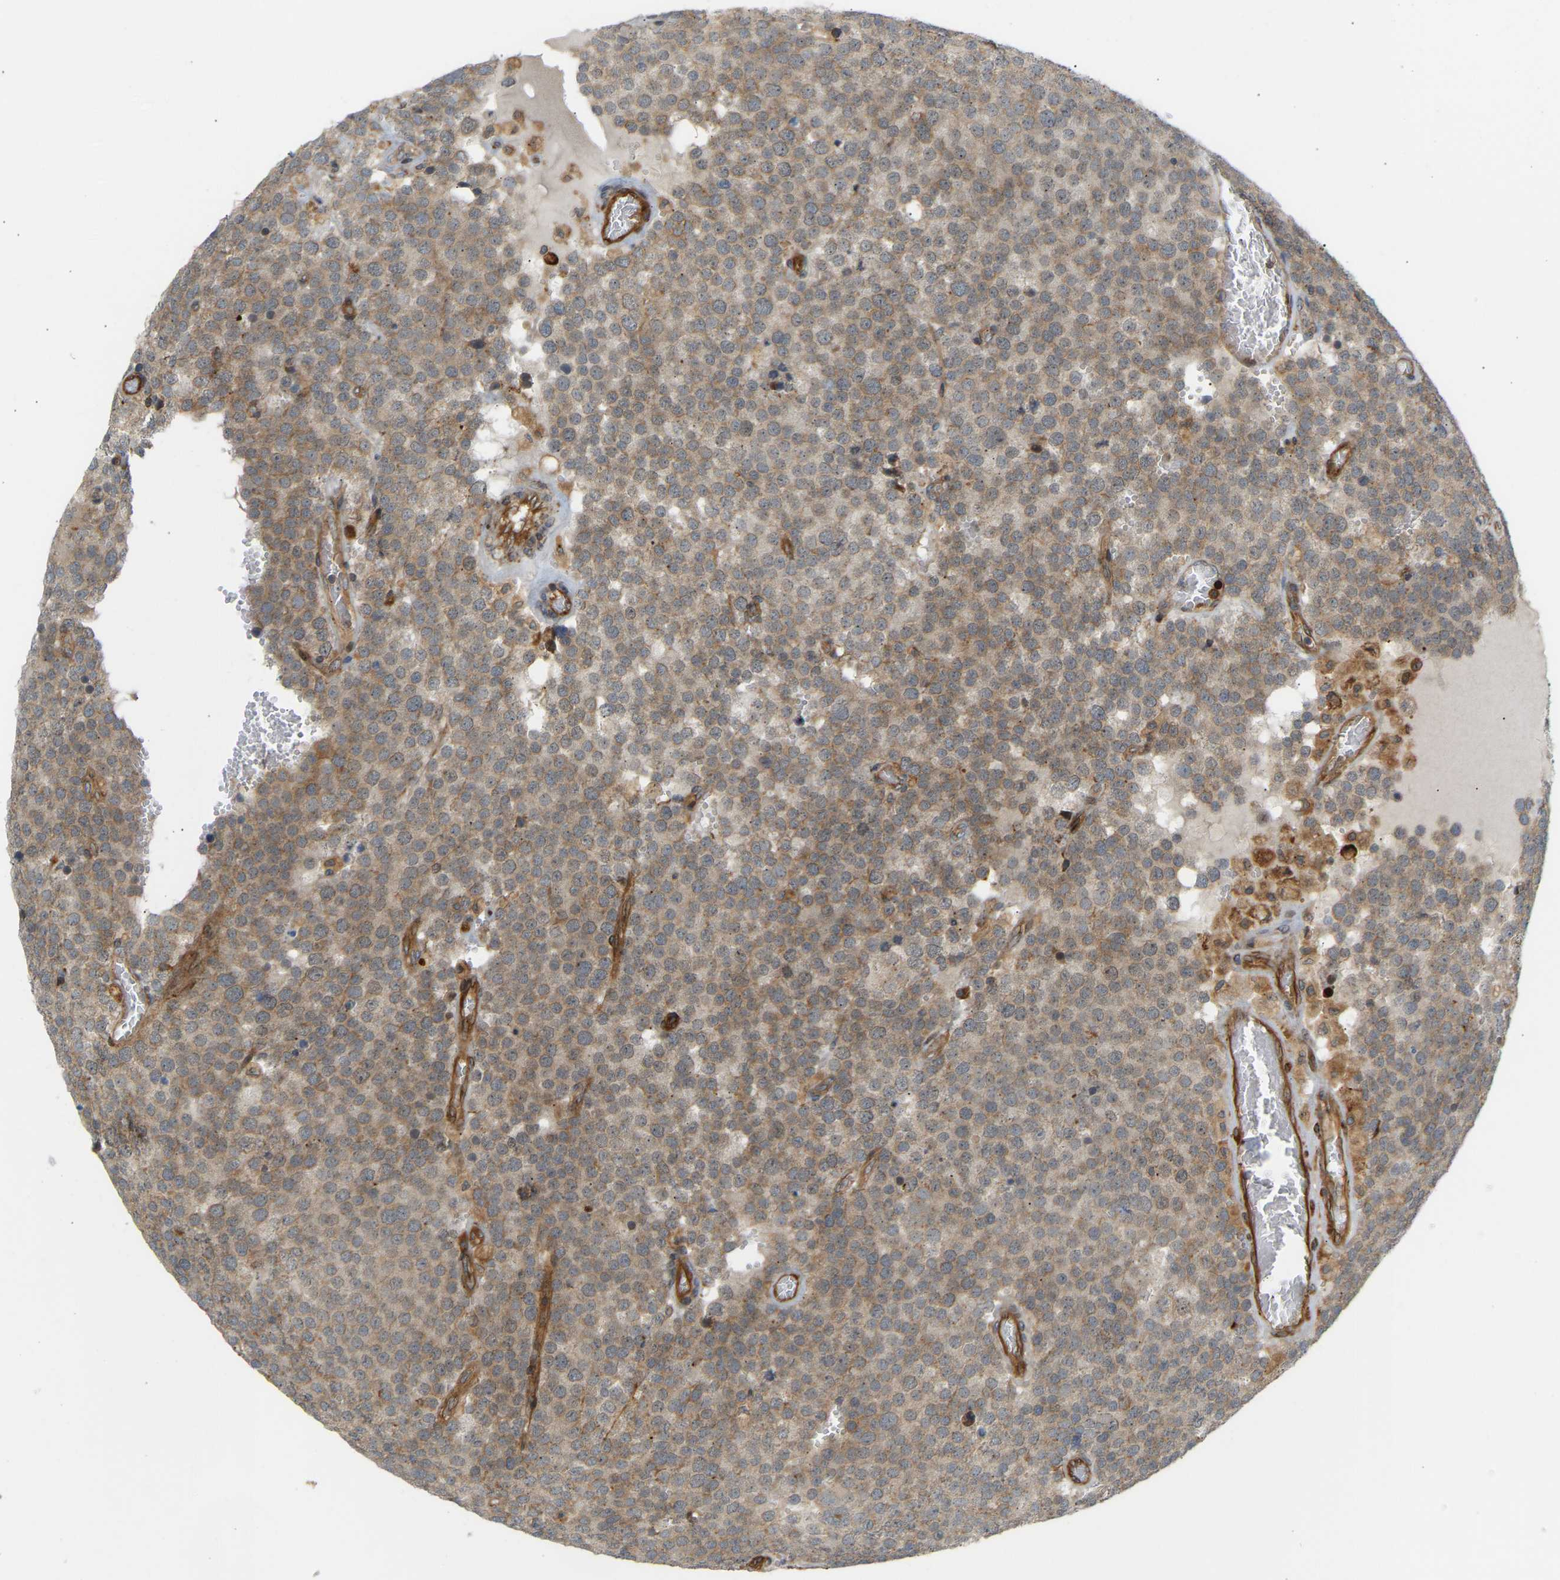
{"staining": {"intensity": "weak", "quantity": ">75%", "location": "cytoplasmic/membranous"}, "tissue": "testis cancer", "cell_type": "Tumor cells", "image_type": "cancer", "snomed": [{"axis": "morphology", "description": "Normal tissue, NOS"}, {"axis": "morphology", "description": "Seminoma, NOS"}, {"axis": "topography", "description": "Testis"}], "caption": "Brown immunohistochemical staining in human testis seminoma demonstrates weak cytoplasmic/membranous expression in about >75% of tumor cells.", "gene": "PLCG2", "patient": {"sex": "male", "age": 71}}